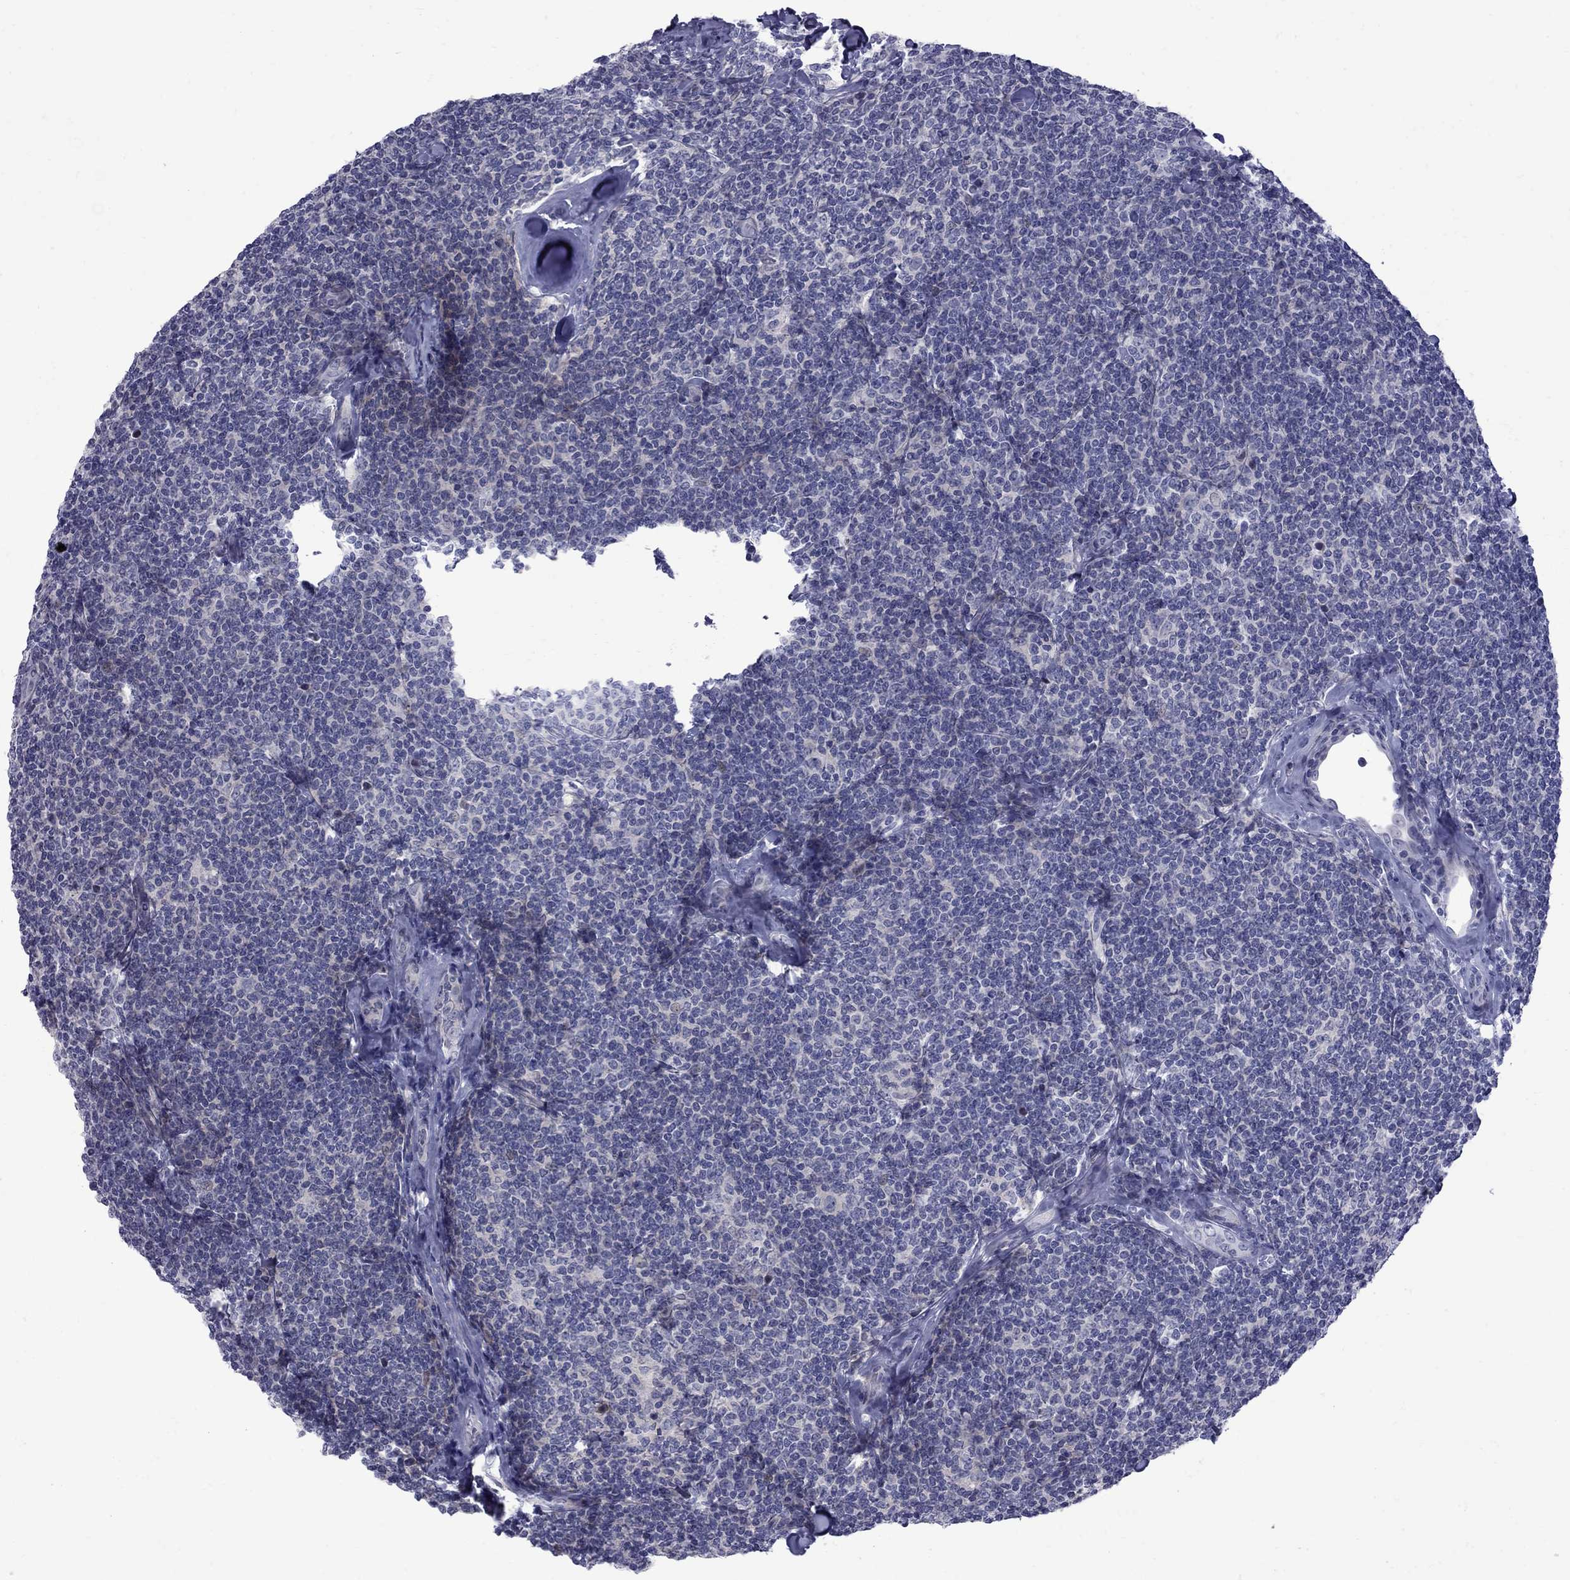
{"staining": {"intensity": "negative", "quantity": "none", "location": "none"}, "tissue": "lymphoma", "cell_type": "Tumor cells", "image_type": "cancer", "snomed": [{"axis": "morphology", "description": "Malignant lymphoma, non-Hodgkin's type, Low grade"}, {"axis": "topography", "description": "Lymph node"}], "caption": "A histopathology image of lymphoma stained for a protein shows no brown staining in tumor cells.", "gene": "NRARP", "patient": {"sex": "female", "age": 56}}